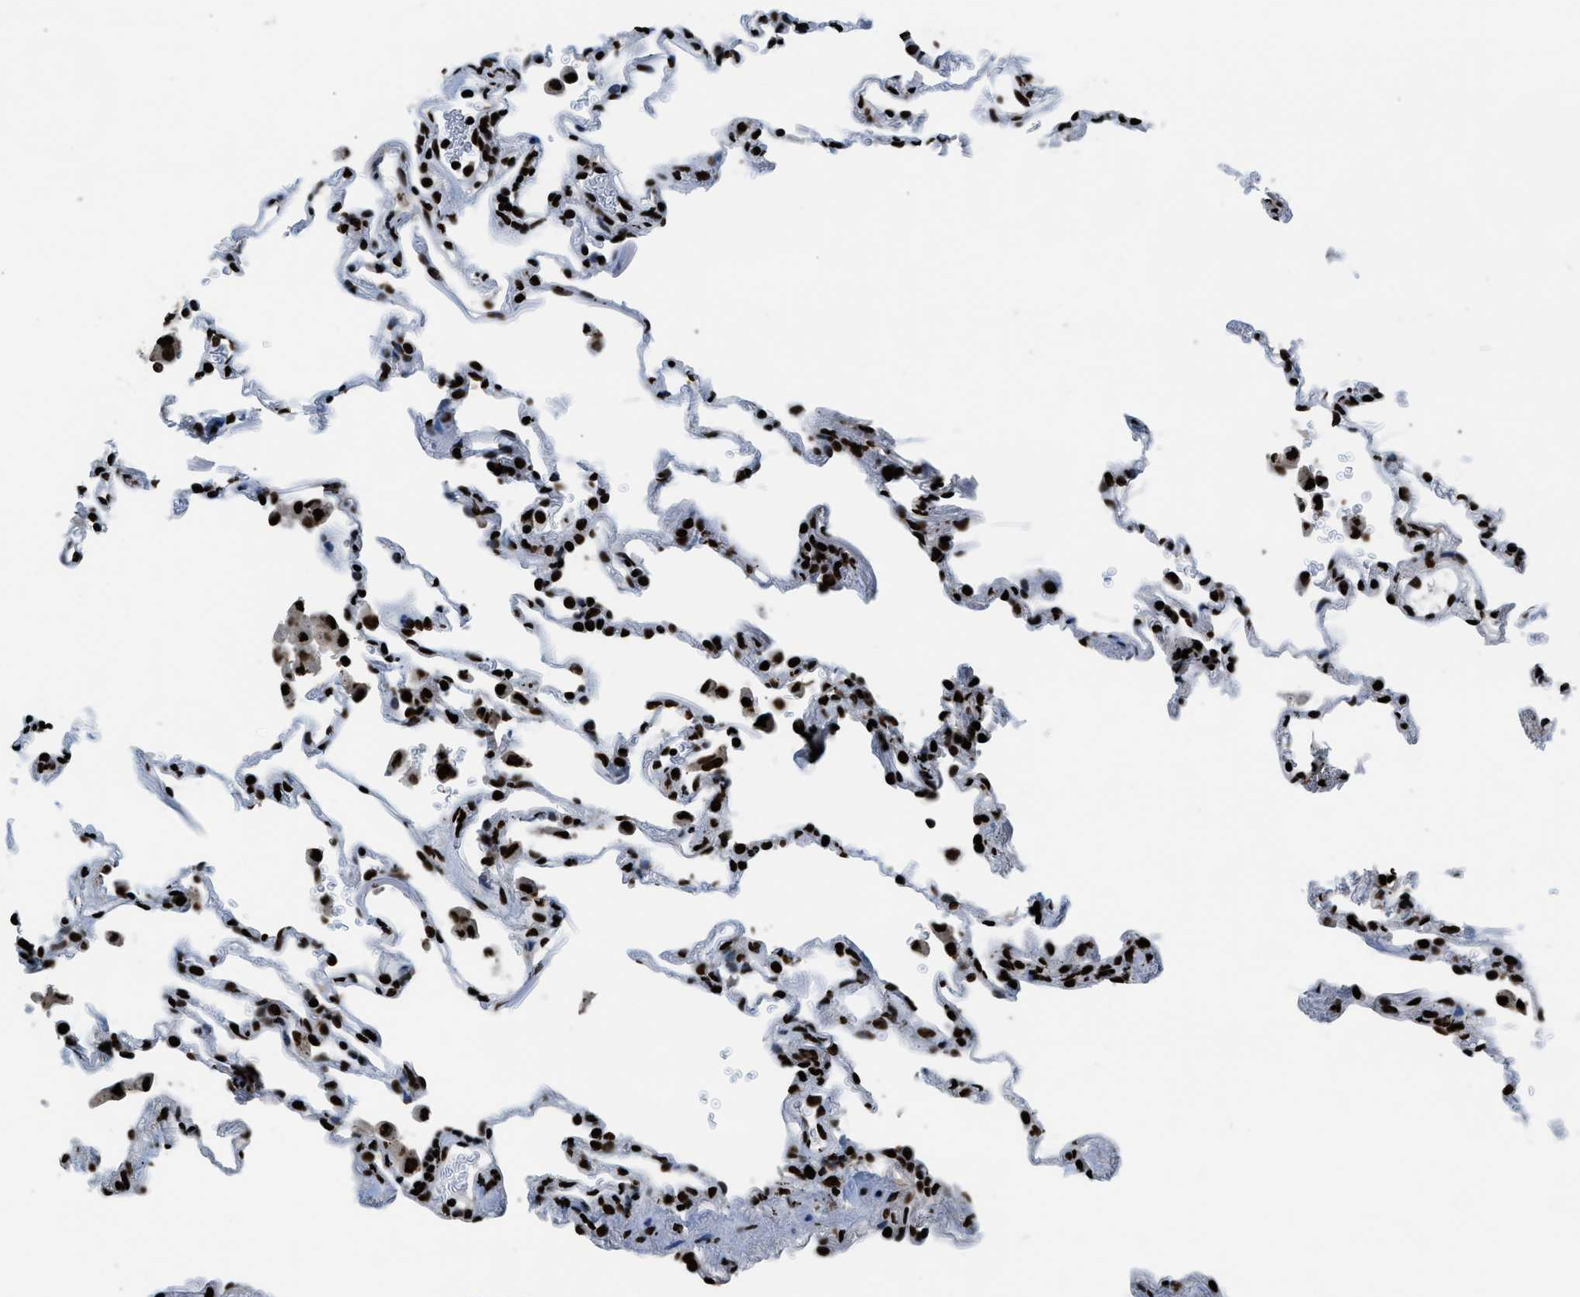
{"staining": {"intensity": "strong", "quantity": ">75%", "location": "nuclear"}, "tissue": "lung", "cell_type": "Alveolar cells", "image_type": "normal", "snomed": [{"axis": "morphology", "description": "Normal tissue, NOS"}, {"axis": "morphology", "description": "Inflammation, NOS"}, {"axis": "topography", "description": "Lung"}], "caption": "Protein expression analysis of normal lung reveals strong nuclear expression in approximately >75% of alveolar cells.", "gene": "HNRNPM", "patient": {"sex": "male", "age": 69}}